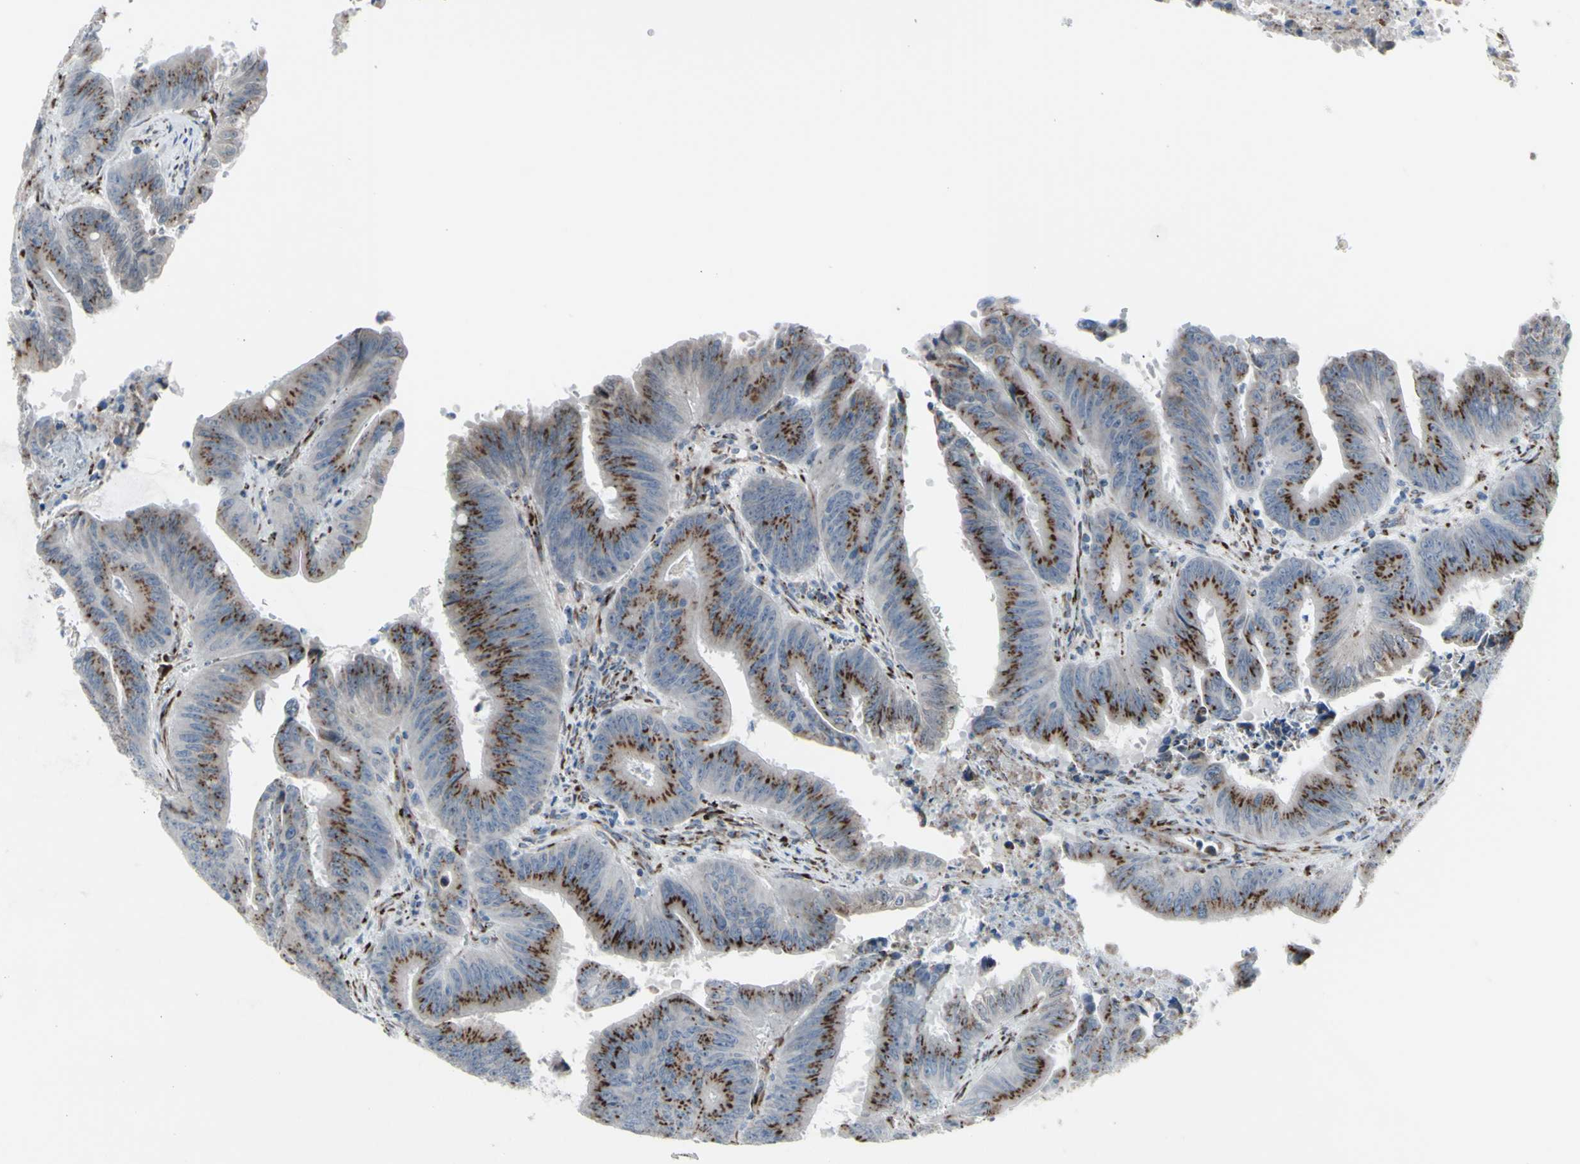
{"staining": {"intensity": "strong", "quantity": ">75%", "location": "cytoplasmic/membranous"}, "tissue": "colorectal cancer", "cell_type": "Tumor cells", "image_type": "cancer", "snomed": [{"axis": "morphology", "description": "Adenocarcinoma, NOS"}, {"axis": "topography", "description": "Colon"}], "caption": "Immunohistochemistry (IHC) staining of colorectal cancer (adenocarcinoma), which reveals high levels of strong cytoplasmic/membranous positivity in about >75% of tumor cells indicating strong cytoplasmic/membranous protein expression. The staining was performed using DAB (brown) for protein detection and nuclei were counterstained in hematoxylin (blue).", "gene": "GLG1", "patient": {"sex": "male", "age": 45}}